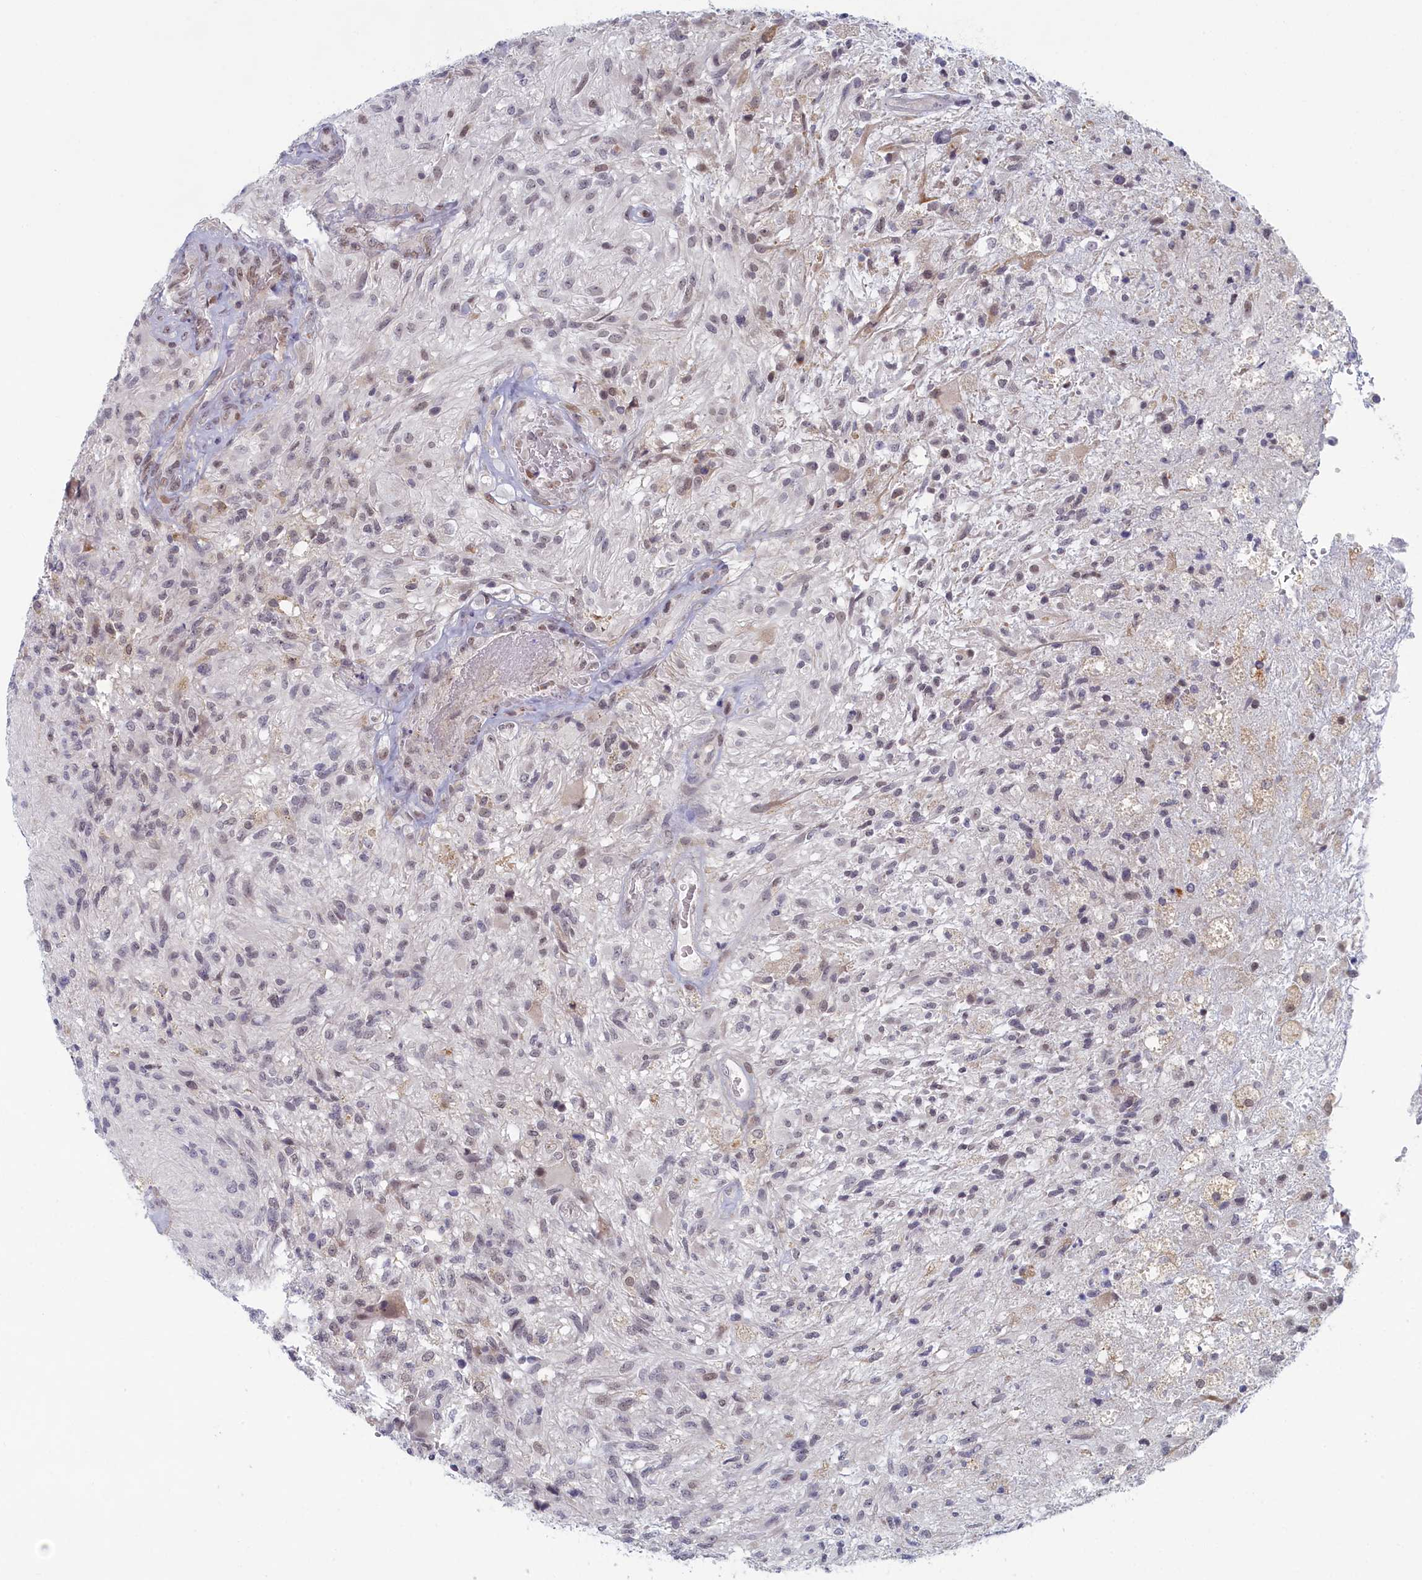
{"staining": {"intensity": "negative", "quantity": "none", "location": "none"}, "tissue": "glioma", "cell_type": "Tumor cells", "image_type": "cancer", "snomed": [{"axis": "morphology", "description": "Glioma, malignant, High grade"}, {"axis": "topography", "description": "Brain"}], "caption": "Glioma stained for a protein using immunohistochemistry (IHC) displays no expression tumor cells.", "gene": "DNAJC17", "patient": {"sex": "male", "age": 56}}